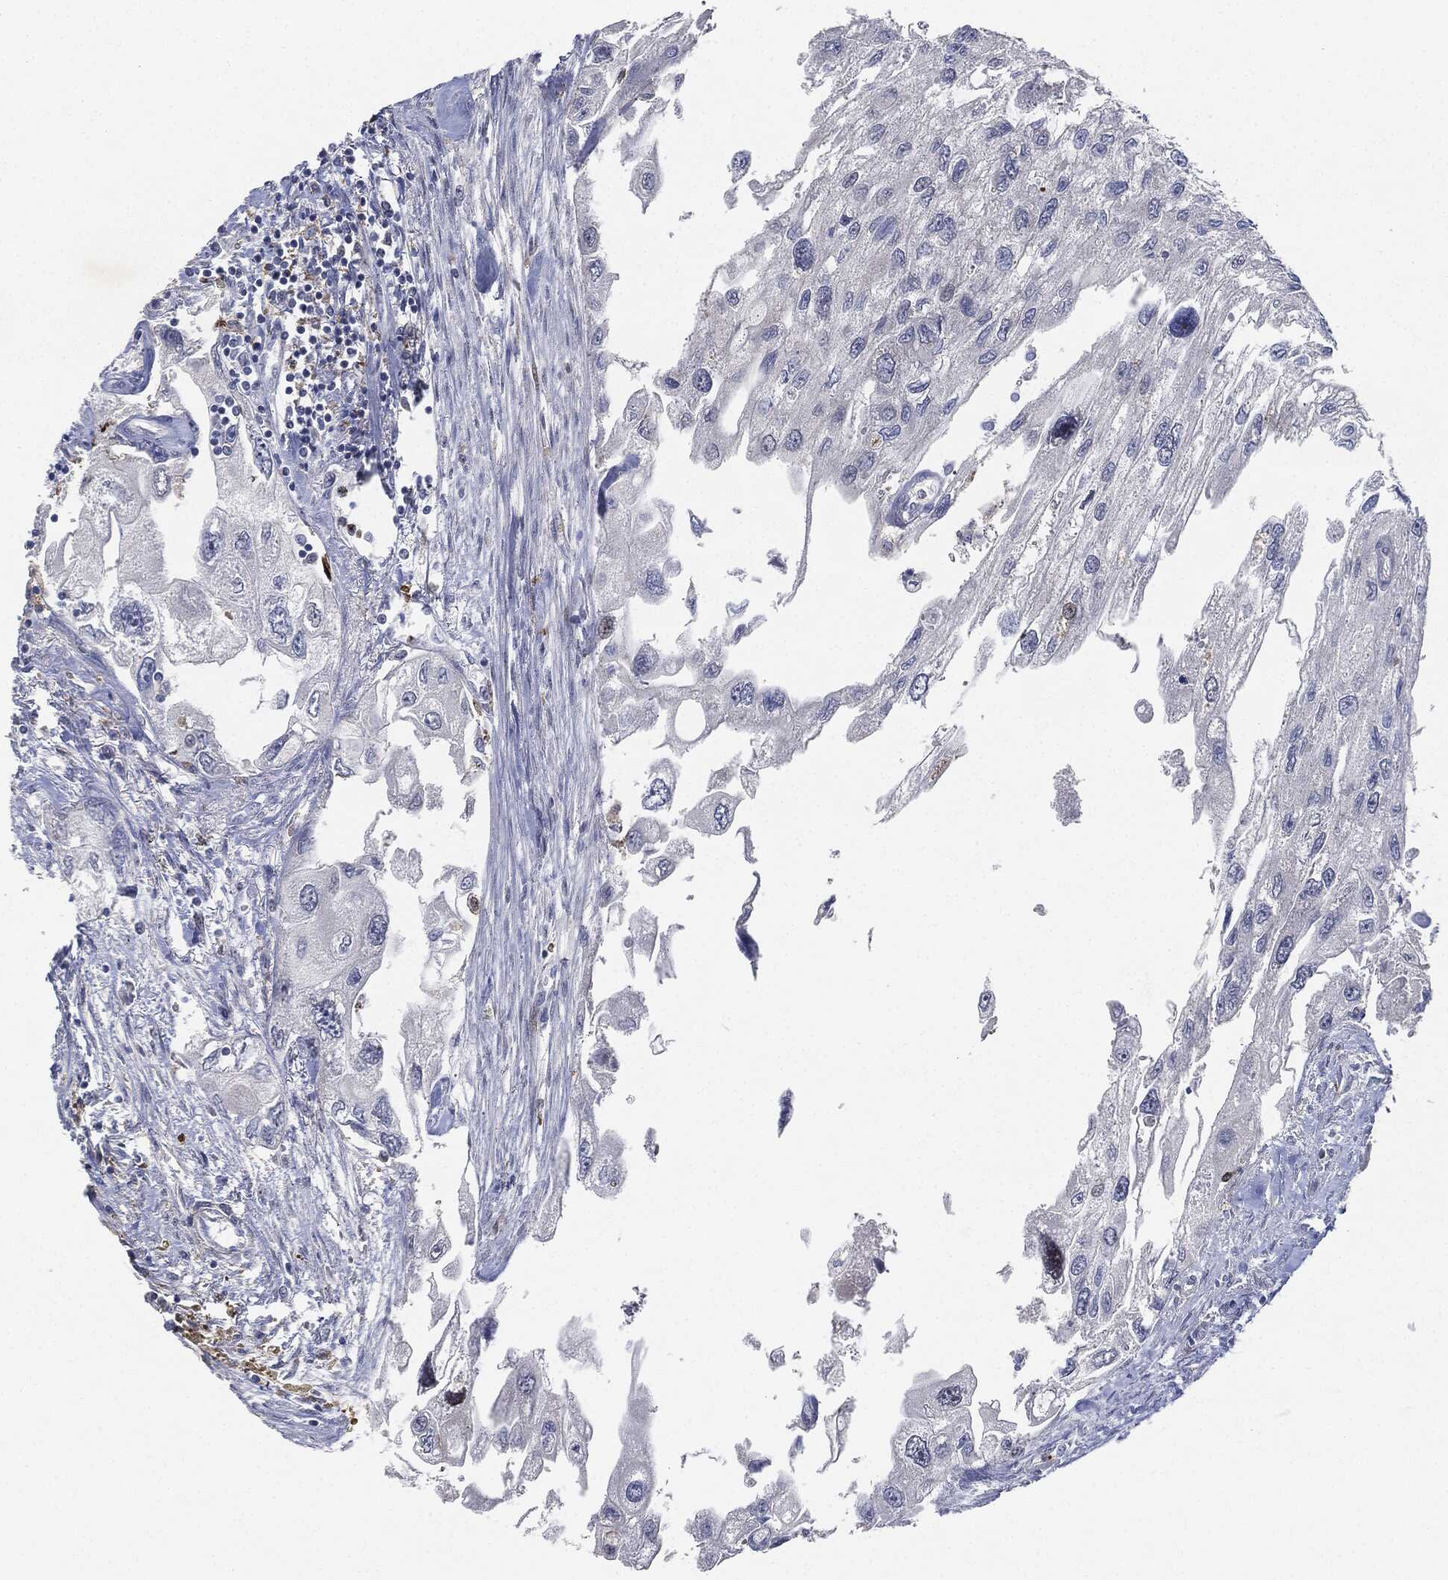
{"staining": {"intensity": "negative", "quantity": "none", "location": "none"}, "tissue": "urothelial cancer", "cell_type": "Tumor cells", "image_type": "cancer", "snomed": [{"axis": "morphology", "description": "Urothelial carcinoma, High grade"}, {"axis": "topography", "description": "Urinary bladder"}], "caption": "This photomicrograph is of urothelial cancer stained with IHC to label a protein in brown with the nuclei are counter-stained blue. There is no staining in tumor cells.", "gene": "NANOS3", "patient": {"sex": "male", "age": 59}}